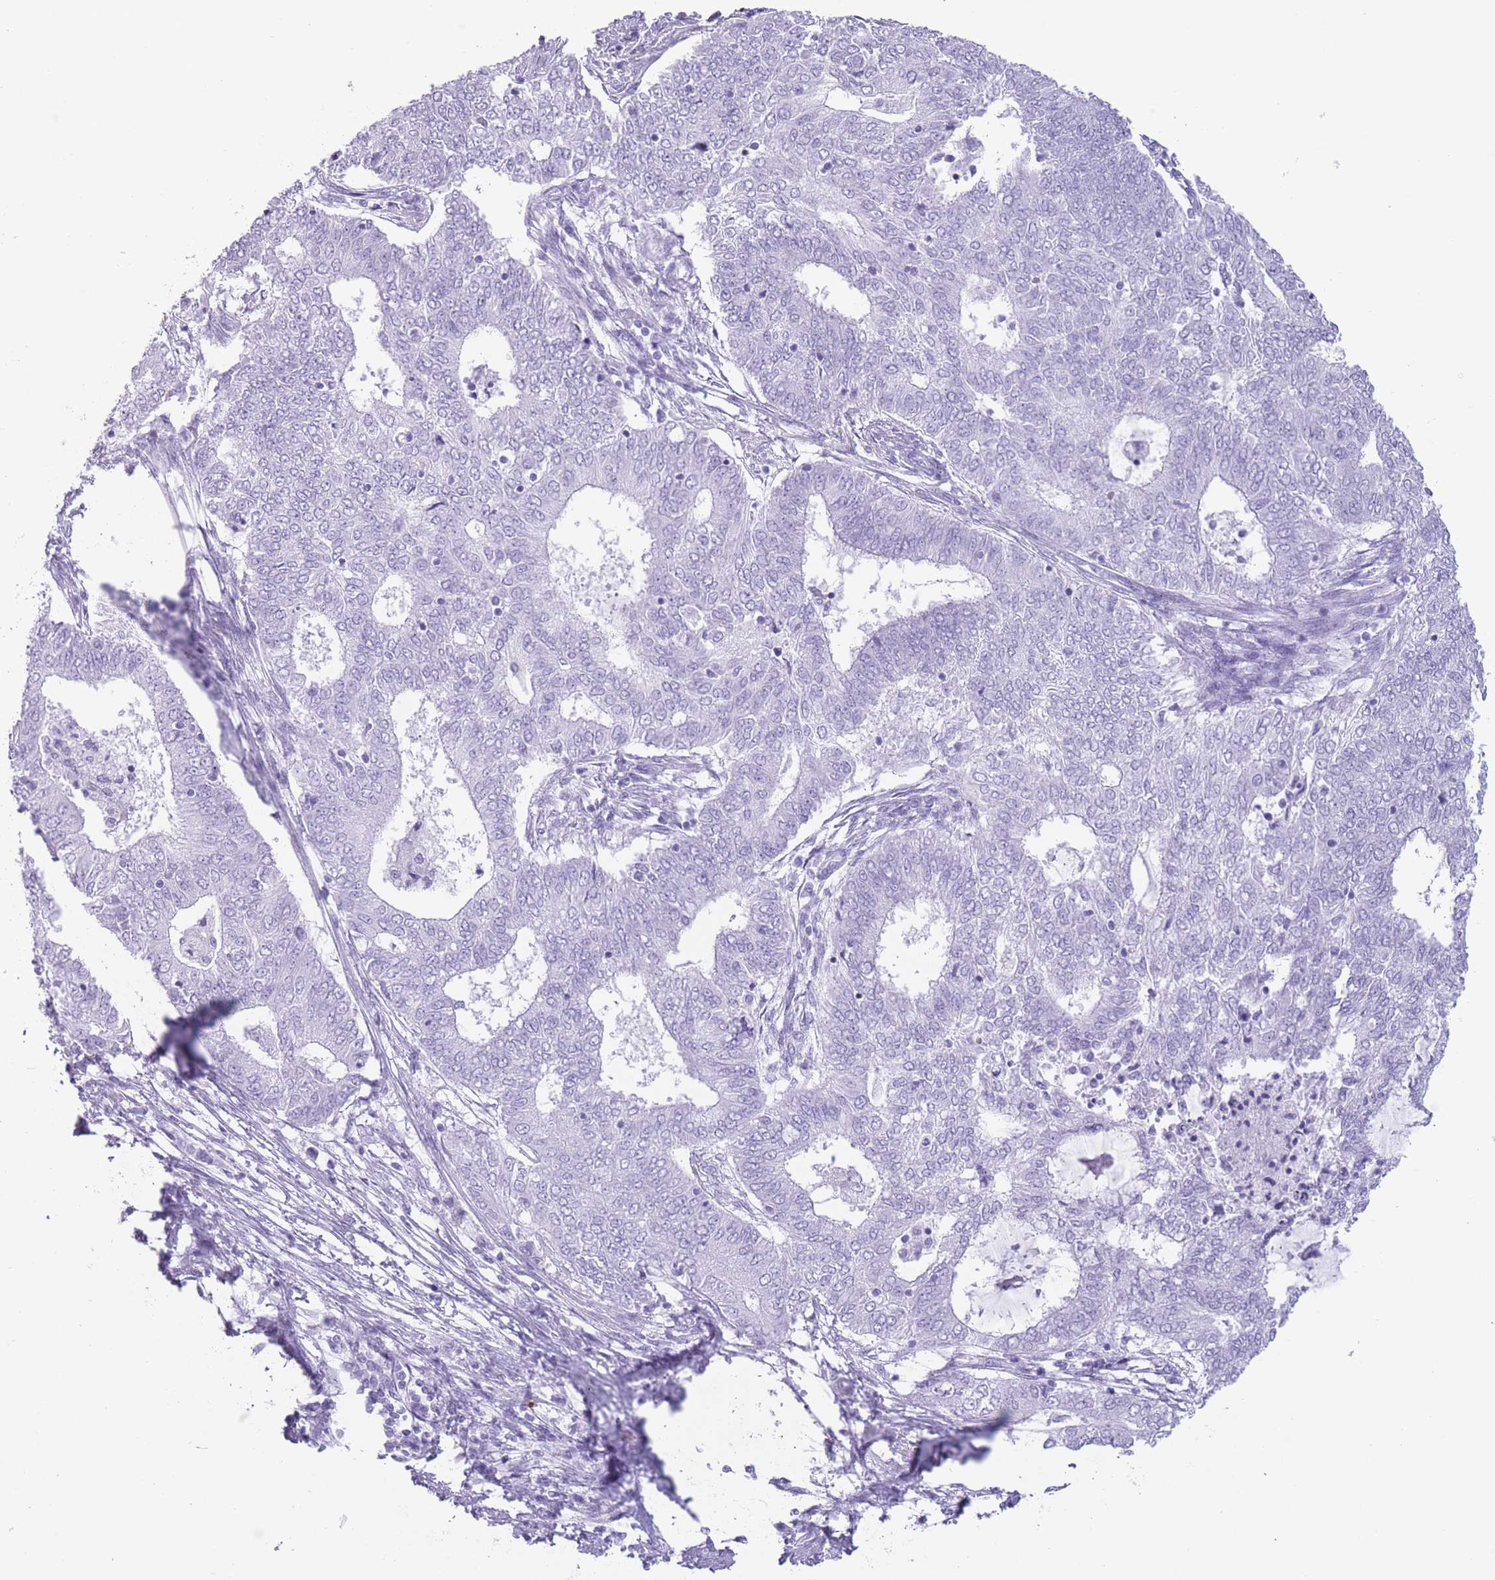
{"staining": {"intensity": "negative", "quantity": "none", "location": "none"}, "tissue": "endometrial cancer", "cell_type": "Tumor cells", "image_type": "cancer", "snomed": [{"axis": "morphology", "description": "Adenocarcinoma, NOS"}, {"axis": "topography", "description": "Endometrium"}], "caption": "The histopathology image reveals no staining of tumor cells in endometrial adenocarcinoma. Brightfield microscopy of IHC stained with DAB (brown) and hematoxylin (blue), captured at high magnification.", "gene": "OR4F21", "patient": {"sex": "female", "age": 62}}